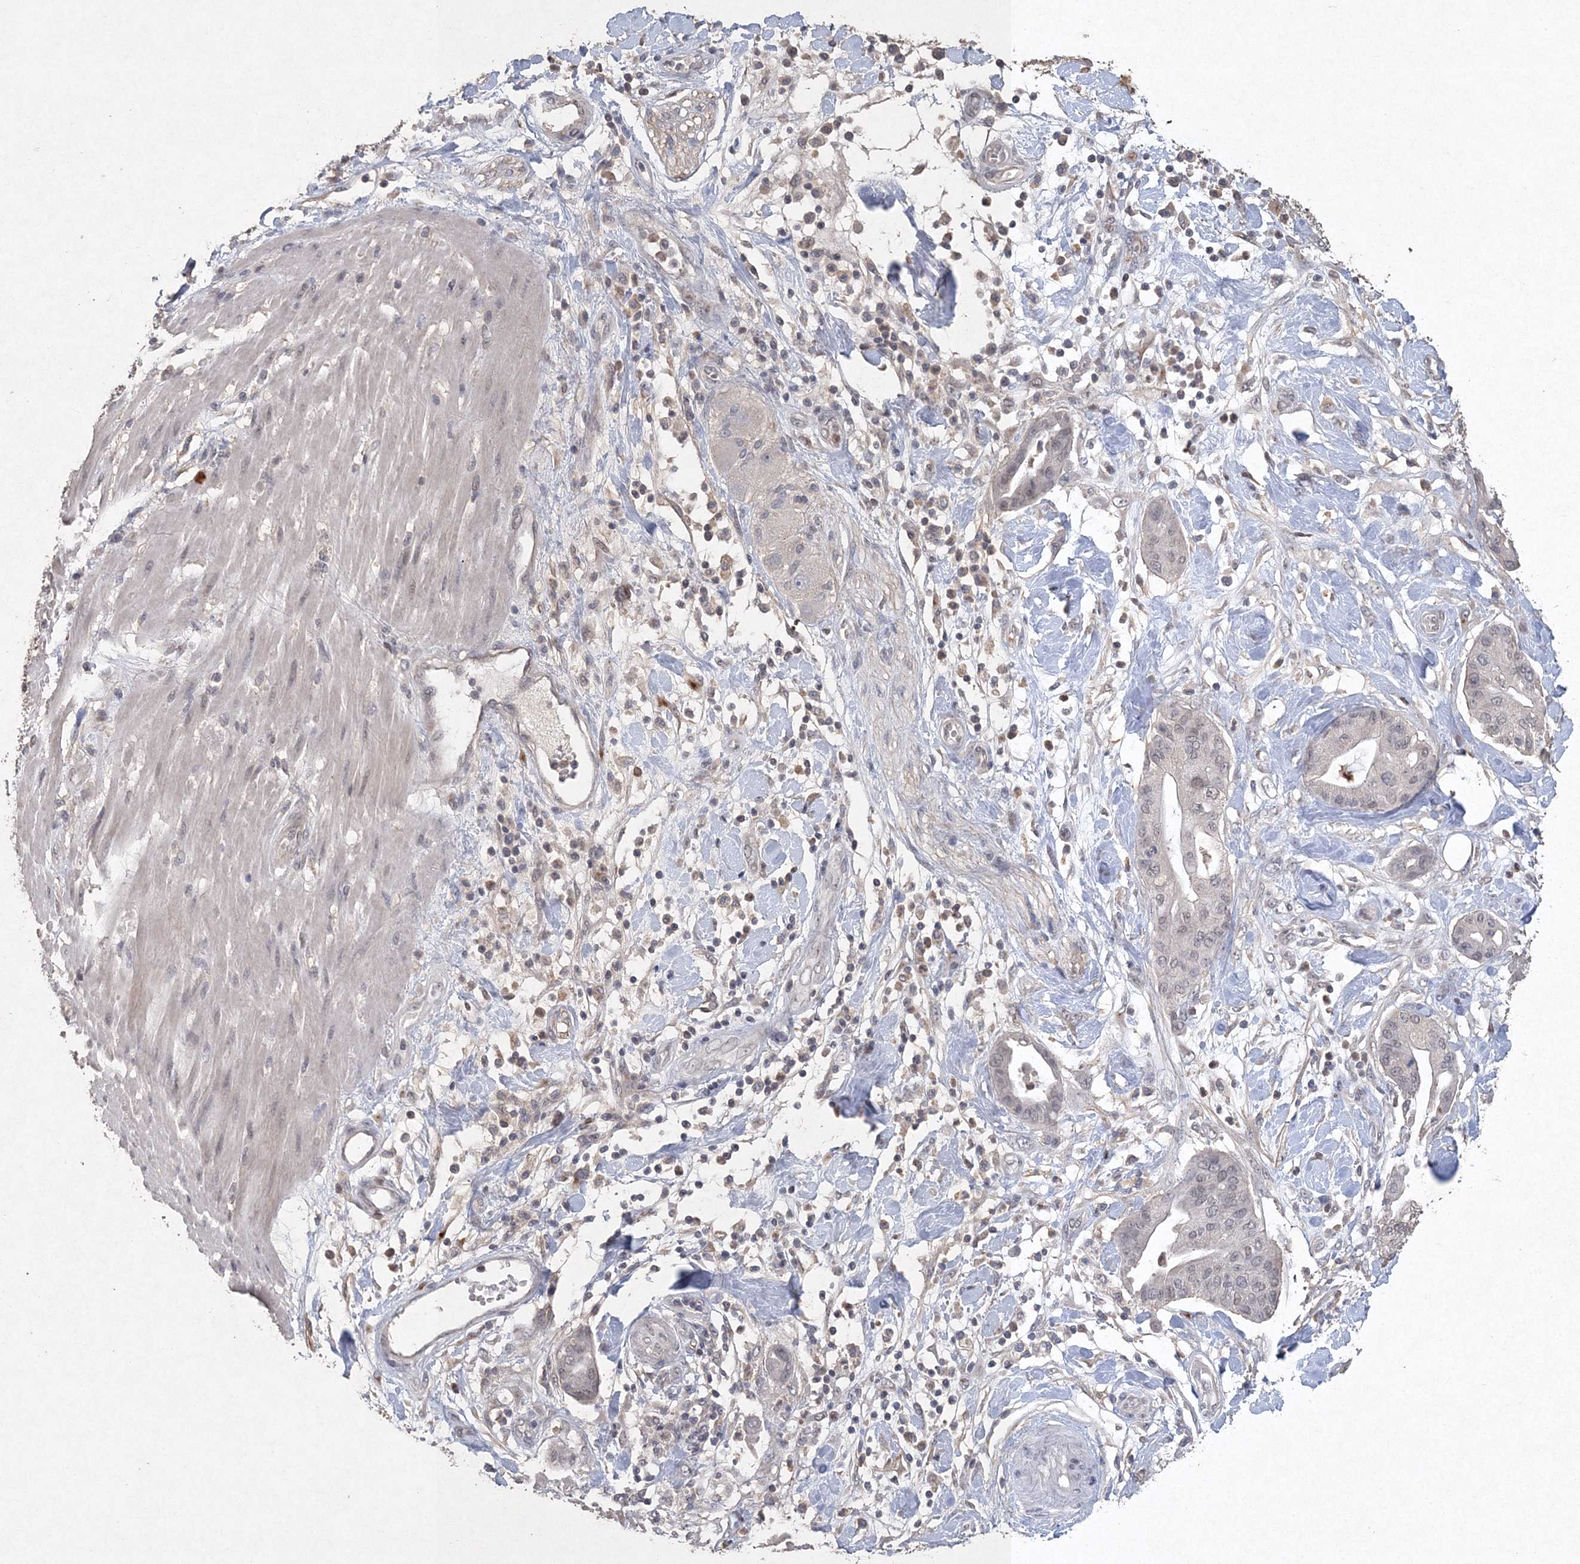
{"staining": {"intensity": "negative", "quantity": "none", "location": "none"}, "tissue": "pancreatic cancer", "cell_type": "Tumor cells", "image_type": "cancer", "snomed": [{"axis": "morphology", "description": "Adenocarcinoma, NOS"}, {"axis": "morphology", "description": "Adenocarcinoma, metastatic, NOS"}, {"axis": "topography", "description": "Lymph node"}, {"axis": "topography", "description": "Pancreas"}, {"axis": "topography", "description": "Duodenum"}], "caption": "The immunohistochemistry (IHC) histopathology image has no significant expression in tumor cells of pancreatic cancer (metastatic adenocarcinoma) tissue.", "gene": "UIMC1", "patient": {"sex": "female", "age": 64}}